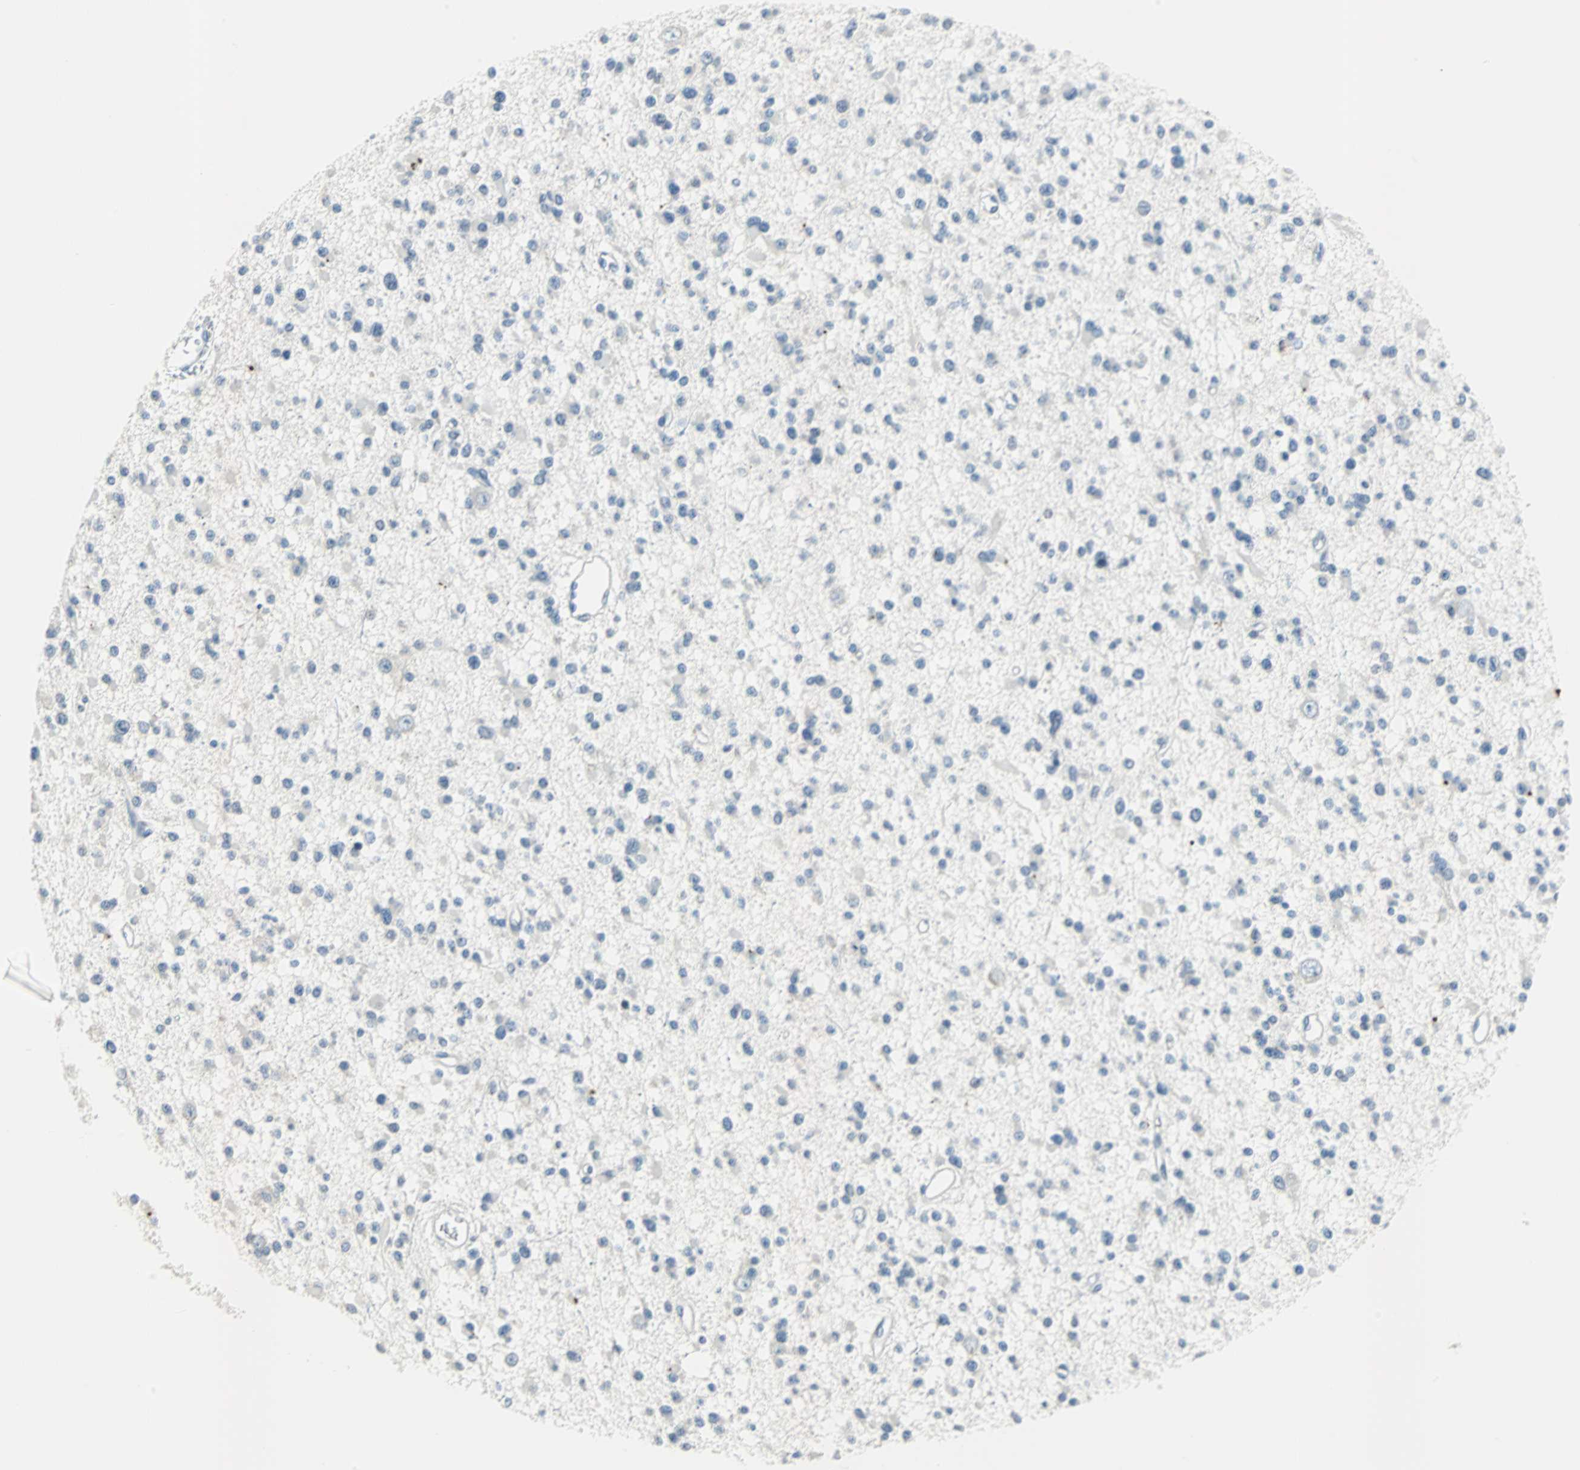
{"staining": {"intensity": "negative", "quantity": "none", "location": "none"}, "tissue": "glioma", "cell_type": "Tumor cells", "image_type": "cancer", "snomed": [{"axis": "morphology", "description": "Glioma, malignant, Low grade"}, {"axis": "topography", "description": "Brain"}], "caption": "Immunohistochemistry (IHC) histopathology image of neoplastic tissue: human glioma stained with DAB displays no significant protein expression in tumor cells.", "gene": "MUC7", "patient": {"sex": "female", "age": 22}}